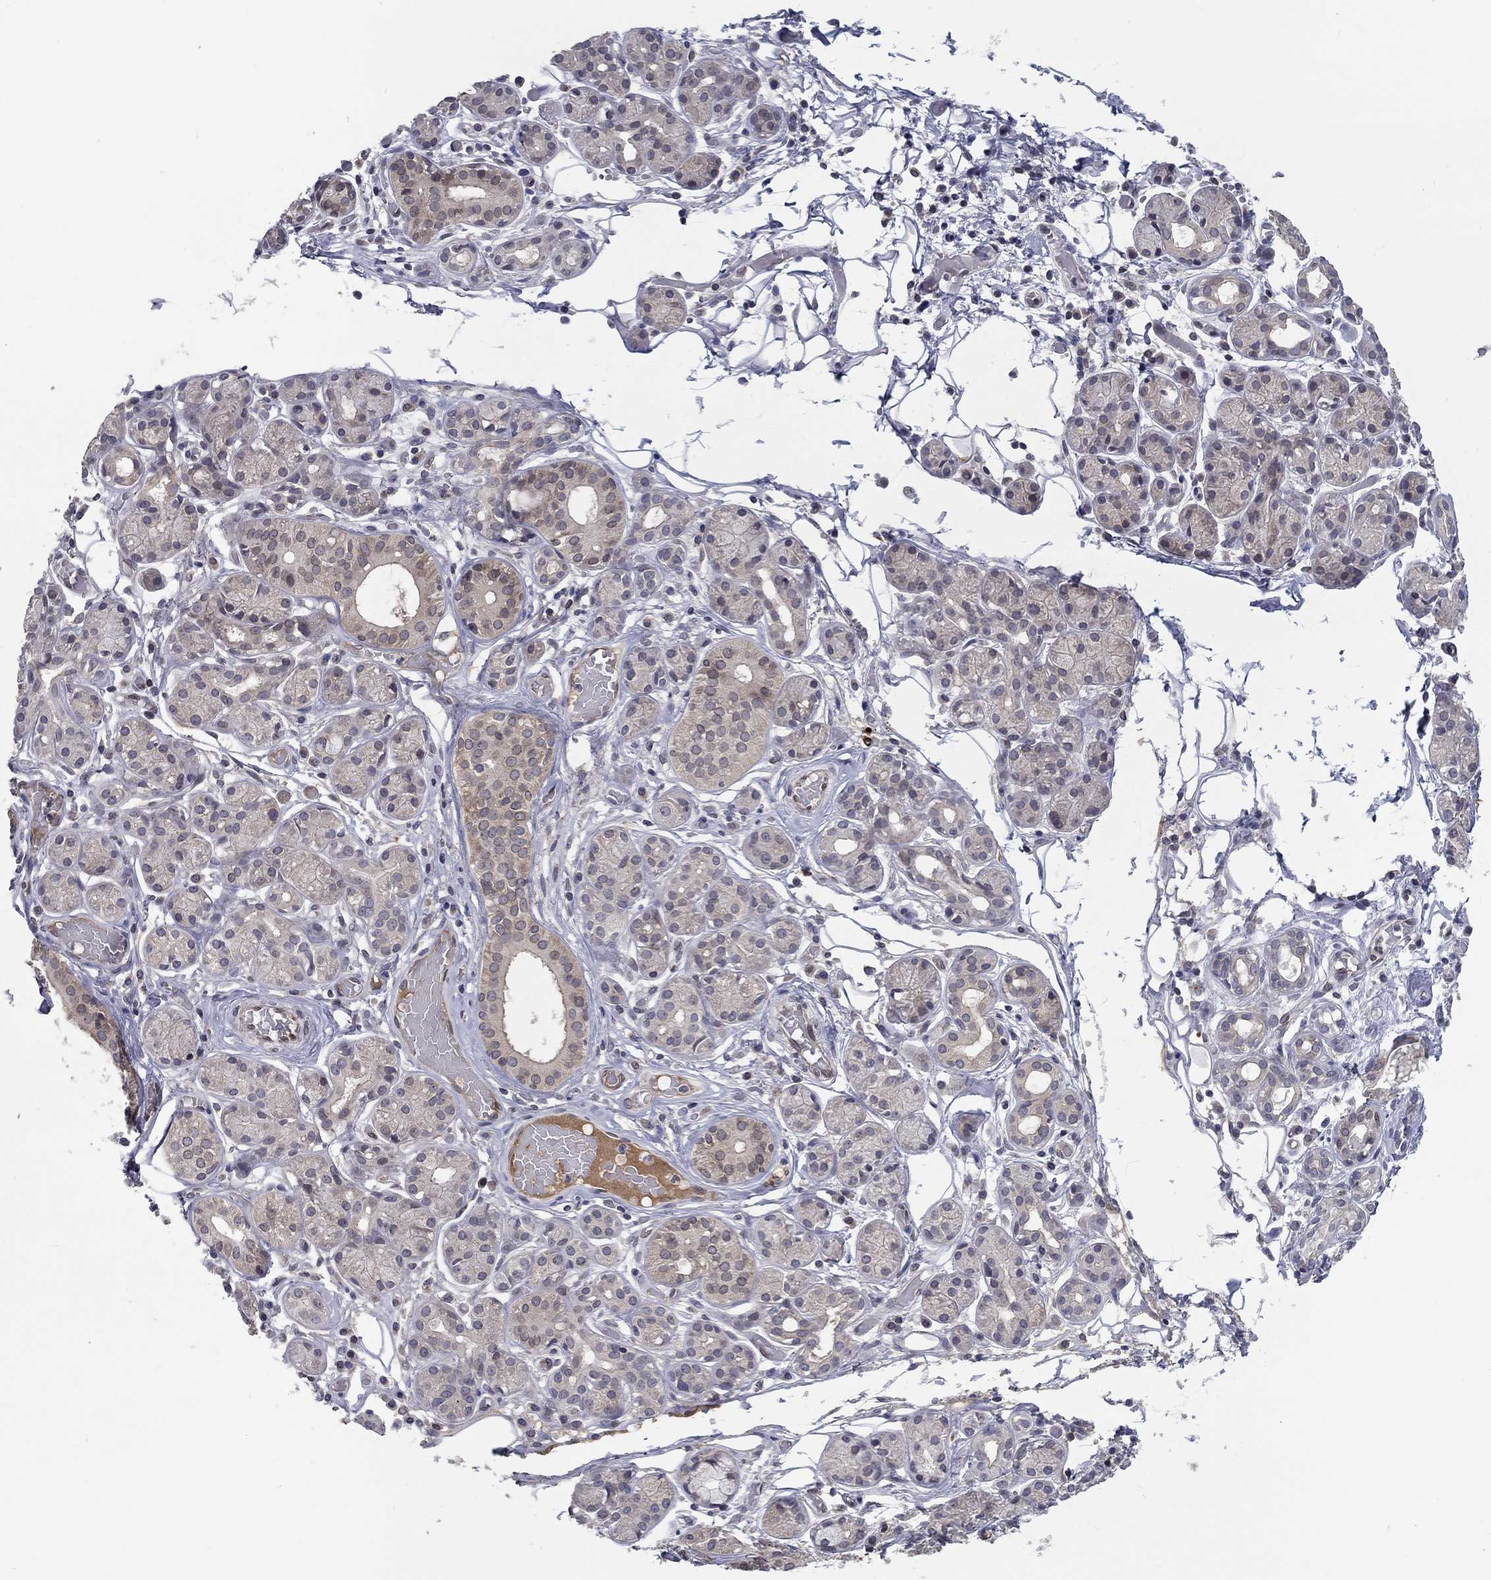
{"staining": {"intensity": "negative", "quantity": "none", "location": "none"}, "tissue": "salivary gland", "cell_type": "Glandular cells", "image_type": "normal", "snomed": [{"axis": "morphology", "description": "Normal tissue, NOS"}, {"axis": "topography", "description": "Salivary gland"}, {"axis": "topography", "description": "Peripheral nerve tissue"}], "caption": "High magnification brightfield microscopy of benign salivary gland stained with DAB (brown) and counterstained with hematoxylin (blue): glandular cells show no significant expression. The staining is performed using DAB (3,3'-diaminobenzidine) brown chromogen with nuclei counter-stained in using hematoxylin.", "gene": "CETN3", "patient": {"sex": "male", "age": 71}}